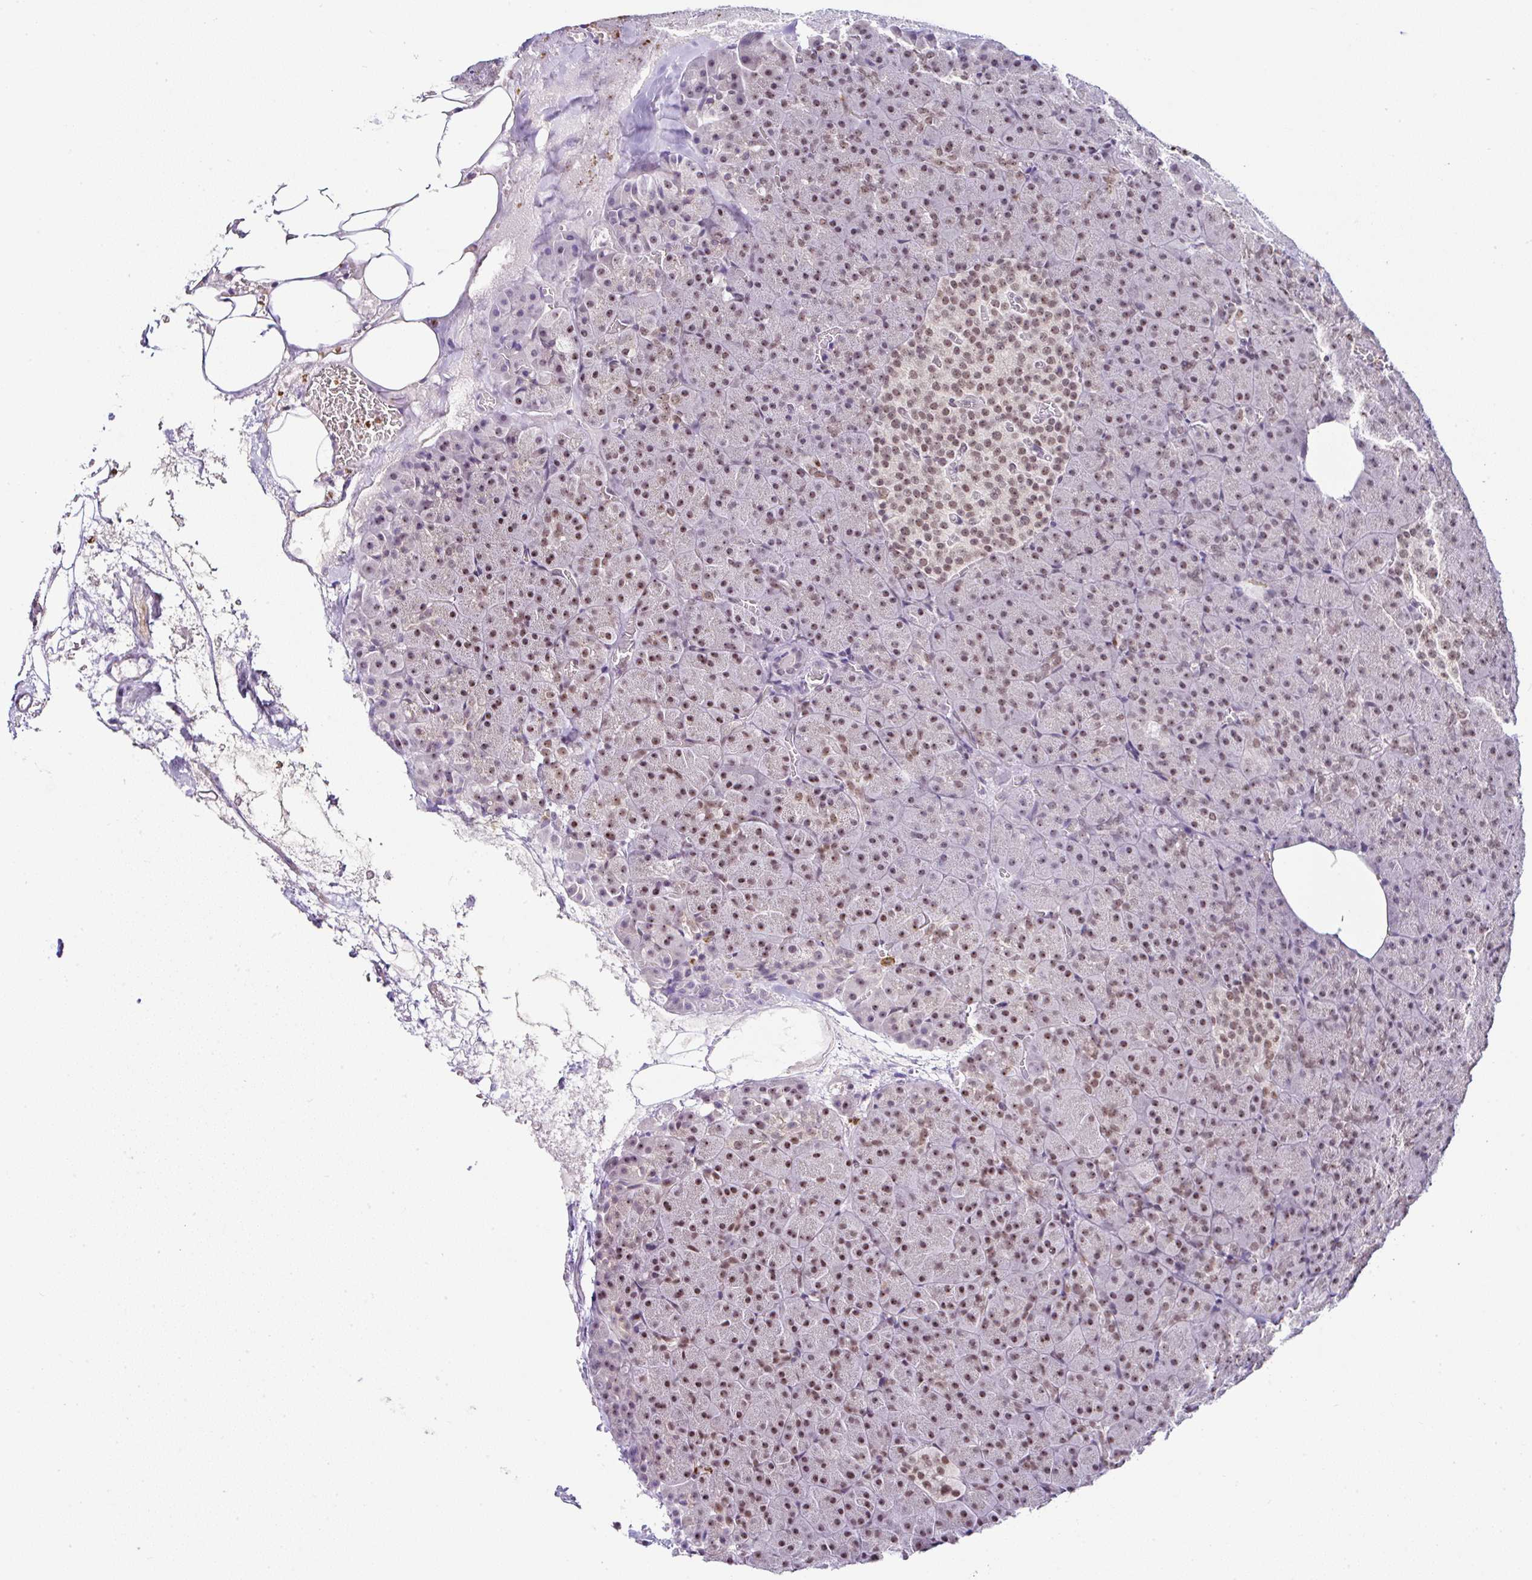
{"staining": {"intensity": "moderate", "quantity": ">75%", "location": "nuclear"}, "tissue": "pancreas", "cell_type": "Exocrine glandular cells", "image_type": "normal", "snomed": [{"axis": "morphology", "description": "Normal tissue, NOS"}, {"axis": "topography", "description": "Pancreas"}], "caption": "DAB (3,3'-diaminobenzidine) immunohistochemical staining of unremarkable pancreas shows moderate nuclear protein staining in approximately >75% of exocrine glandular cells. (DAB IHC with brightfield microscopy, high magnification).", "gene": "PTPN2", "patient": {"sex": "female", "age": 74}}